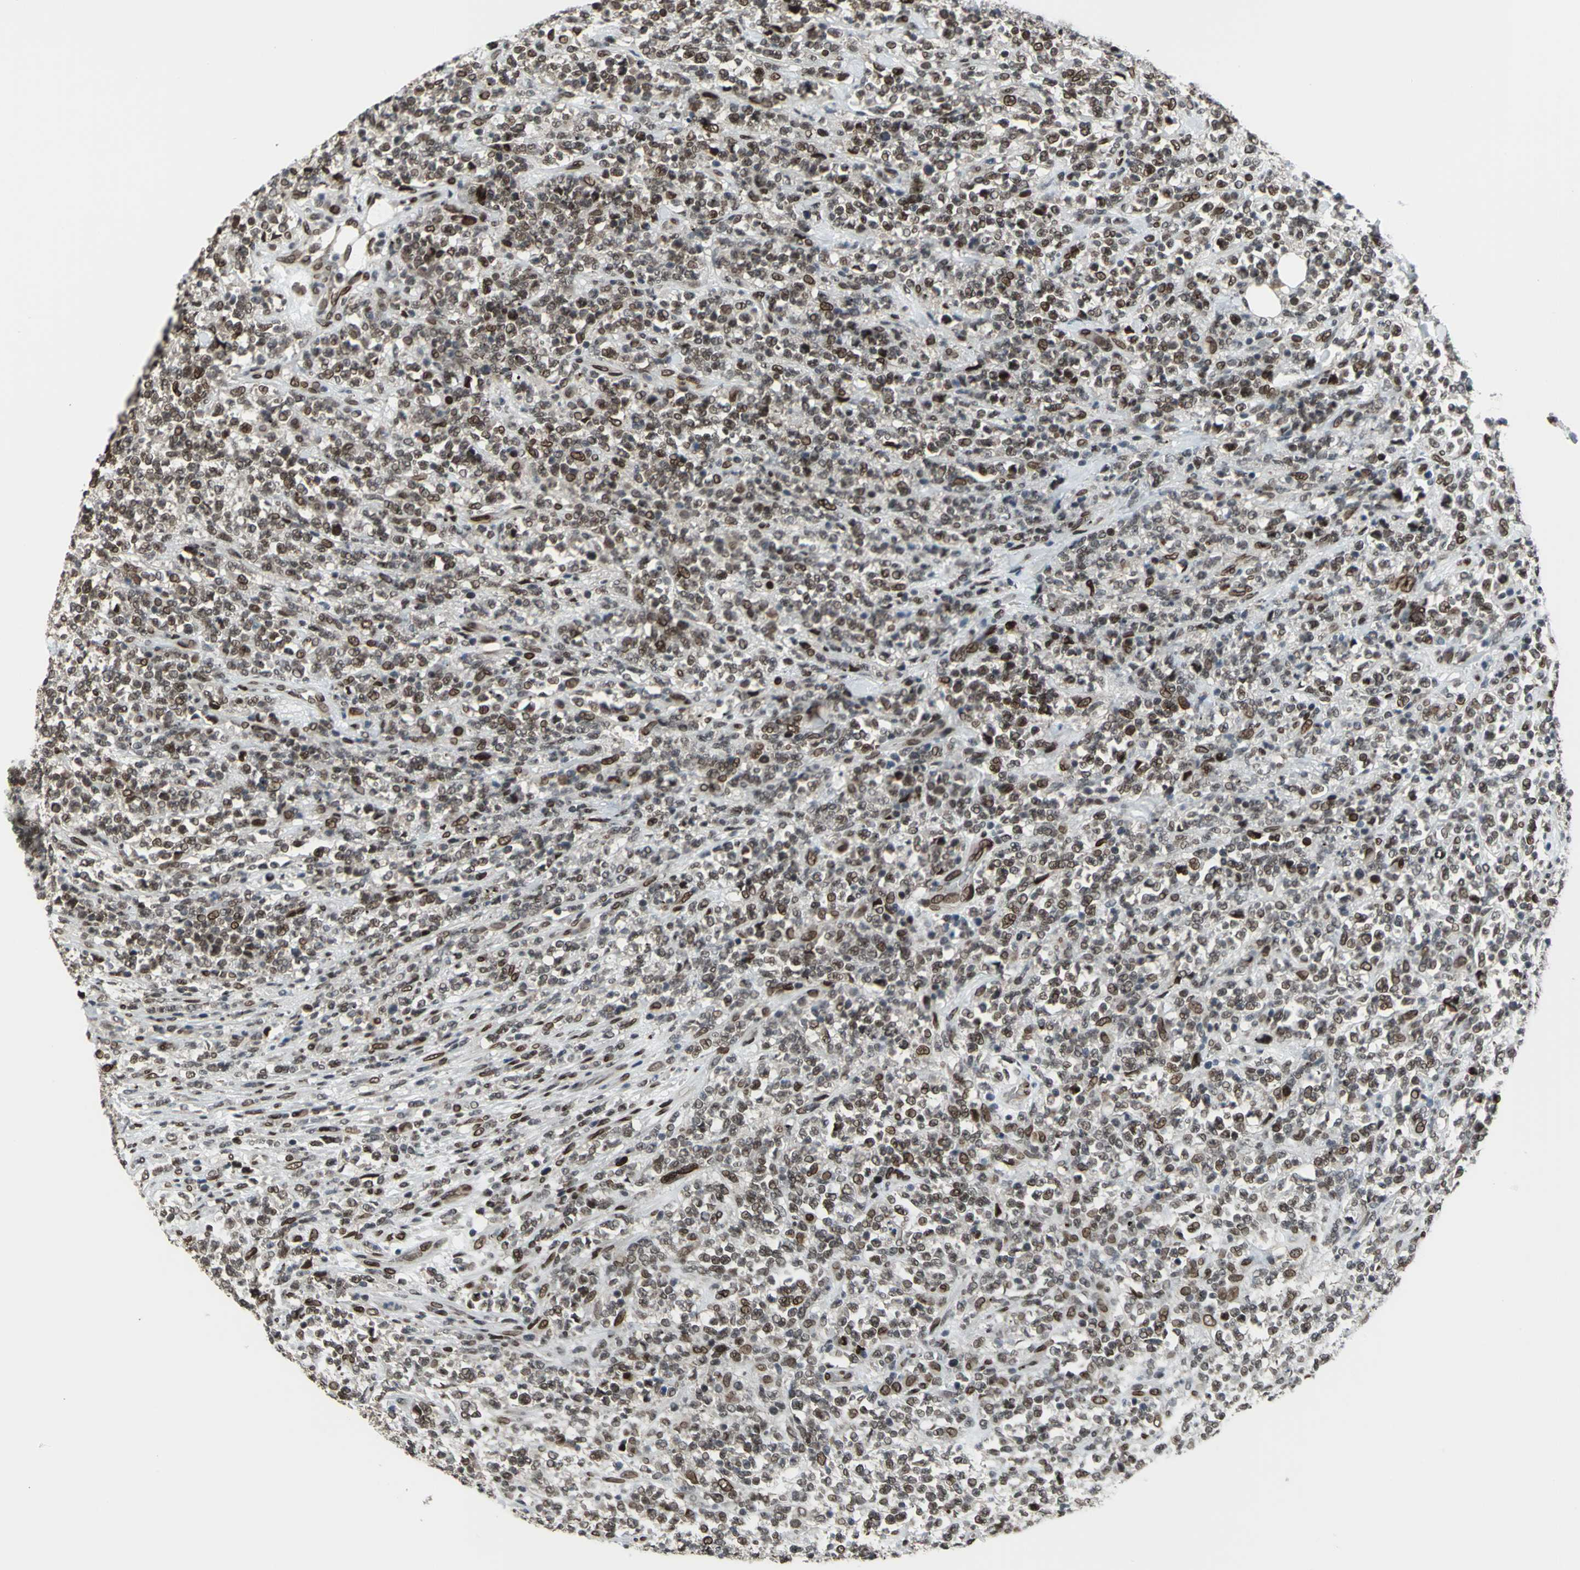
{"staining": {"intensity": "moderate", "quantity": ">75%", "location": "nuclear"}, "tissue": "lymphoma", "cell_type": "Tumor cells", "image_type": "cancer", "snomed": [{"axis": "morphology", "description": "Malignant lymphoma, non-Hodgkin's type, High grade"}, {"axis": "topography", "description": "Soft tissue"}], "caption": "The immunohistochemical stain labels moderate nuclear positivity in tumor cells of lymphoma tissue.", "gene": "ISY1", "patient": {"sex": "male", "age": 18}}